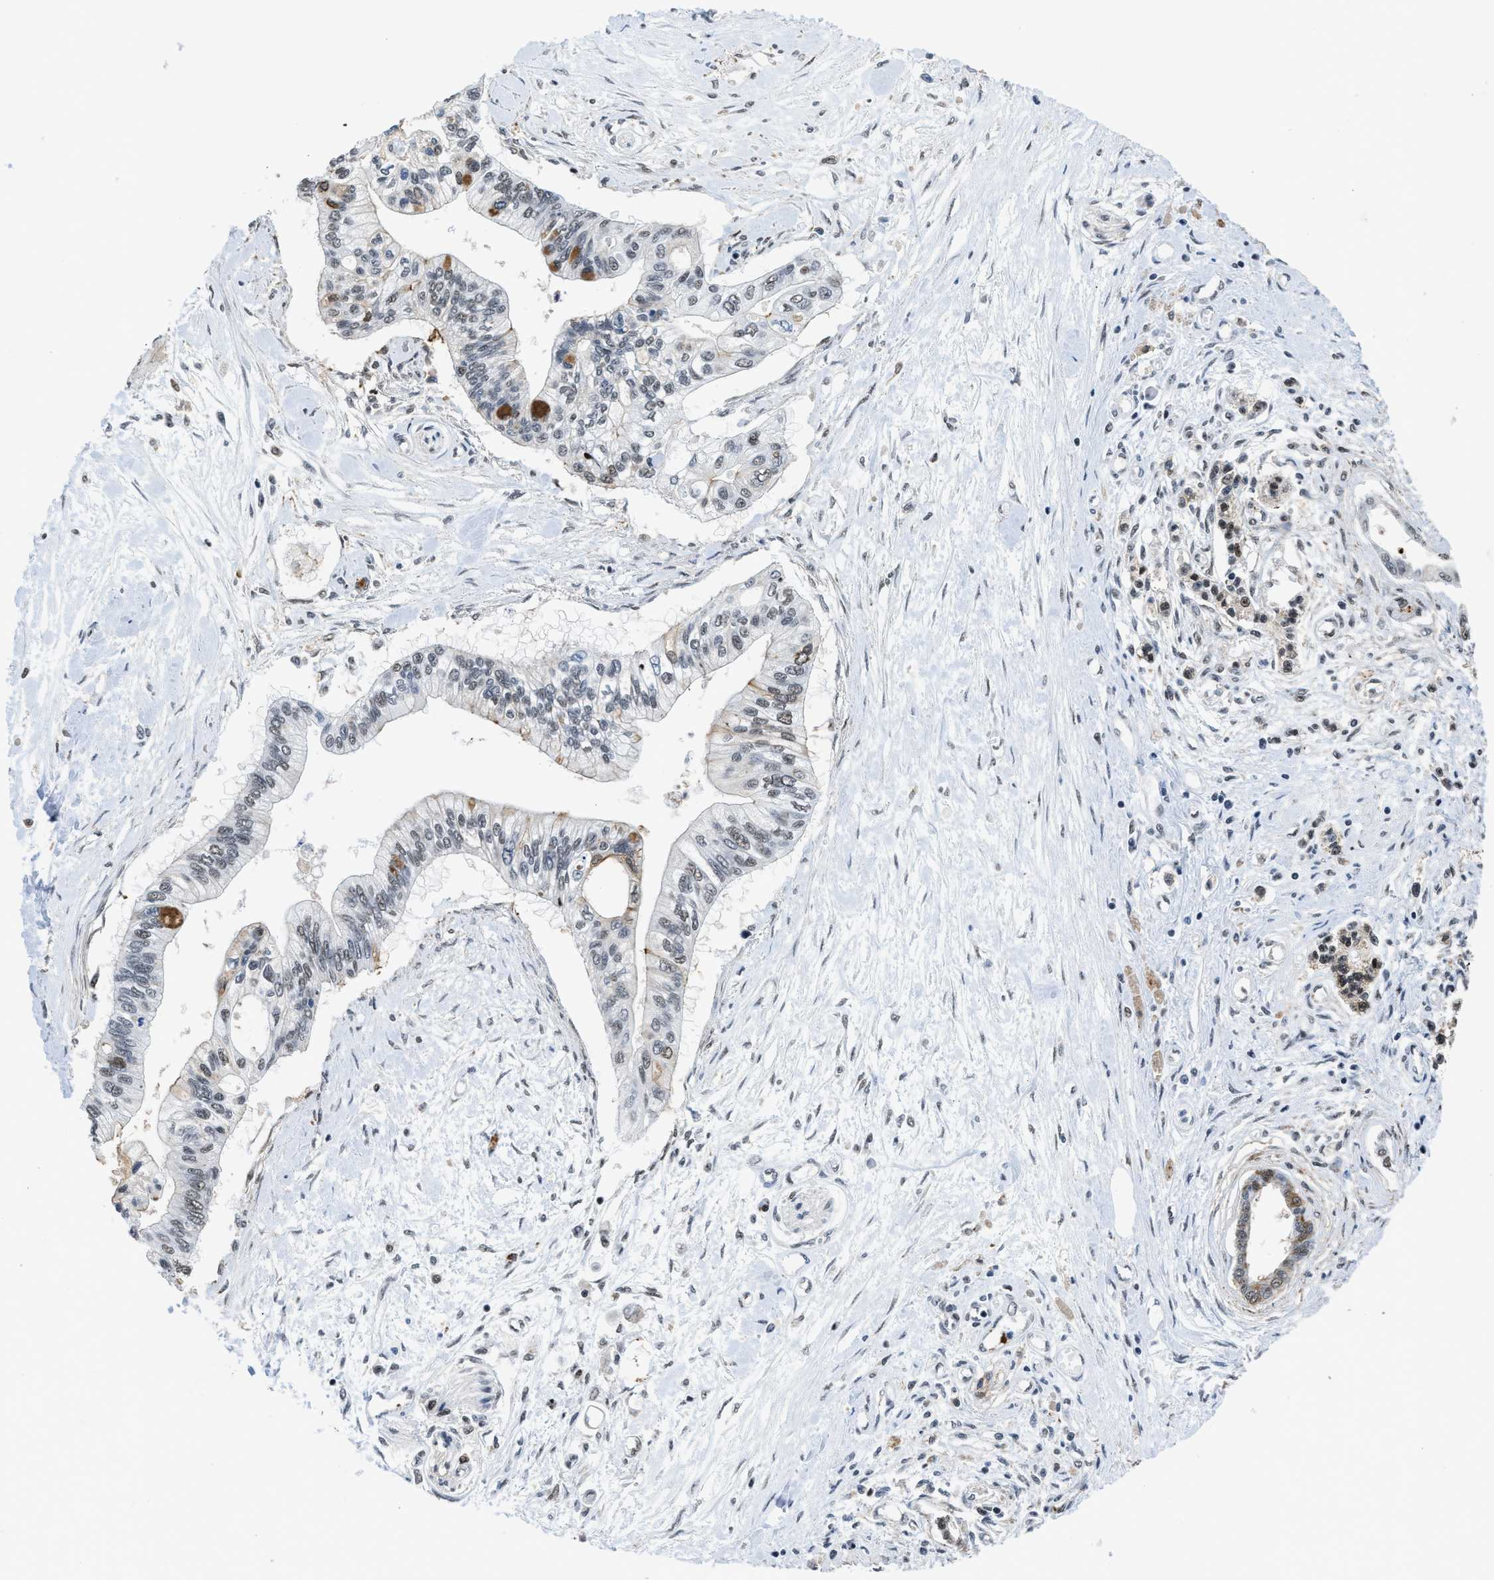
{"staining": {"intensity": "moderate", "quantity": "<25%", "location": "nuclear"}, "tissue": "pancreatic cancer", "cell_type": "Tumor cells", "image_type": "cancer", "snomed": [{"axis": "morphology", "description": "Adenocarcinoma, NOS"}, {"axis": "topography", "description": "Pancreas"}], "caption": "Pancreatic cancer was stained to show a protein in brown. There is low levels of moderate nuclear expression in approximately <25% of tumor cells.", "gene": "HNRNPH2", "patient": {"sex": "female", "age": 77}}